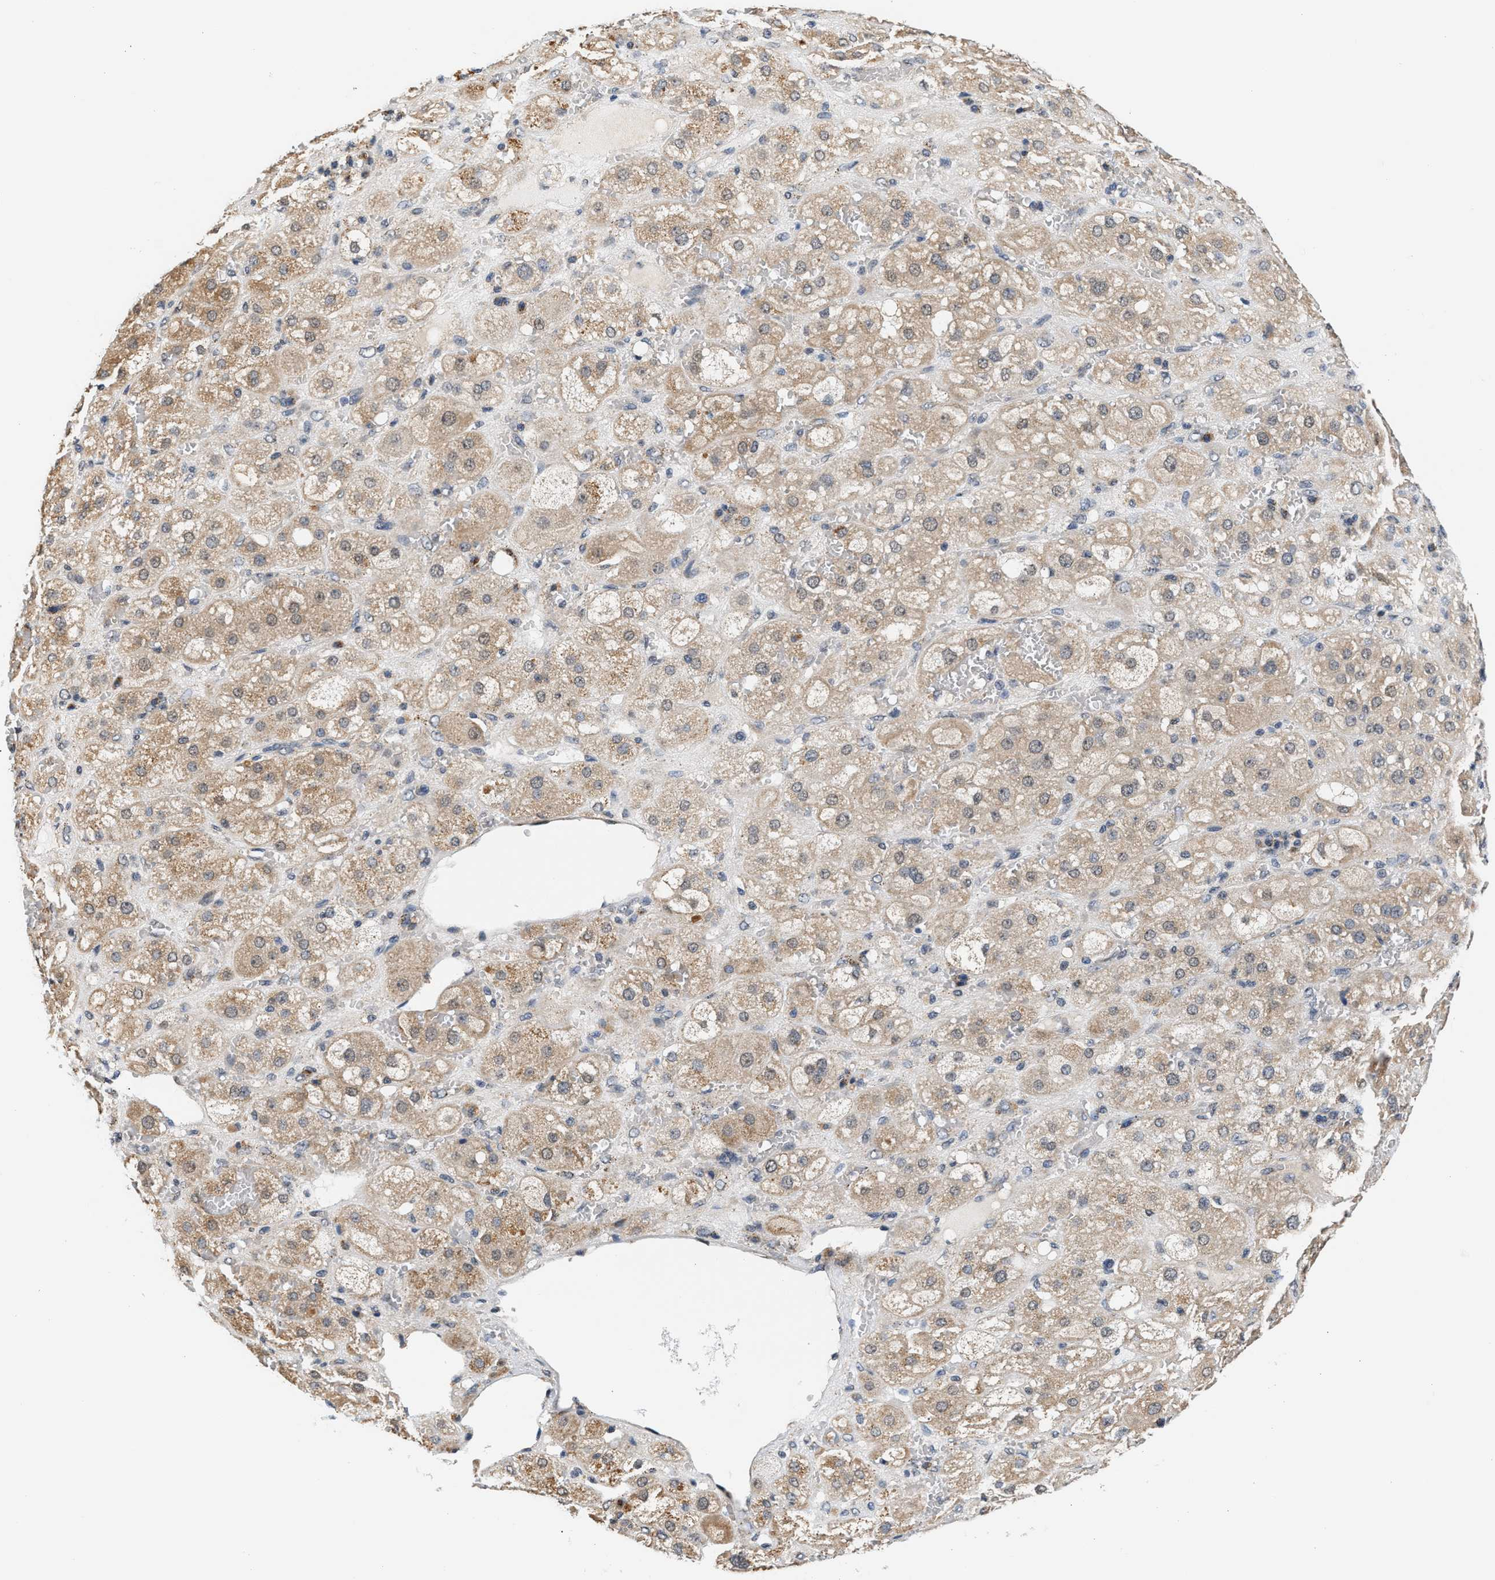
{"staining": {"intensity": "weak", "quantity": ">75%", "location": "cytoplasmic/membranous"}, "tissue": "adrenal gland", "cell_type": "Glandular cells", "image_type": "normal", "snomed": [{"axis": "morphology", "description": "Normal tissue, NOS"}, {"axis": "topography", "description": "Adrenal gland"}], "caption": "The image shows staining of normal adrenal gland, revealing weak cytoplasmic/membranous protein positivity (brown color) within glandular cells. (brown staining indicates protein expression, while blue staining denotes nuclei).", "gene": "KCNMB2", "patient": {"sex": "female", "age": 47}}